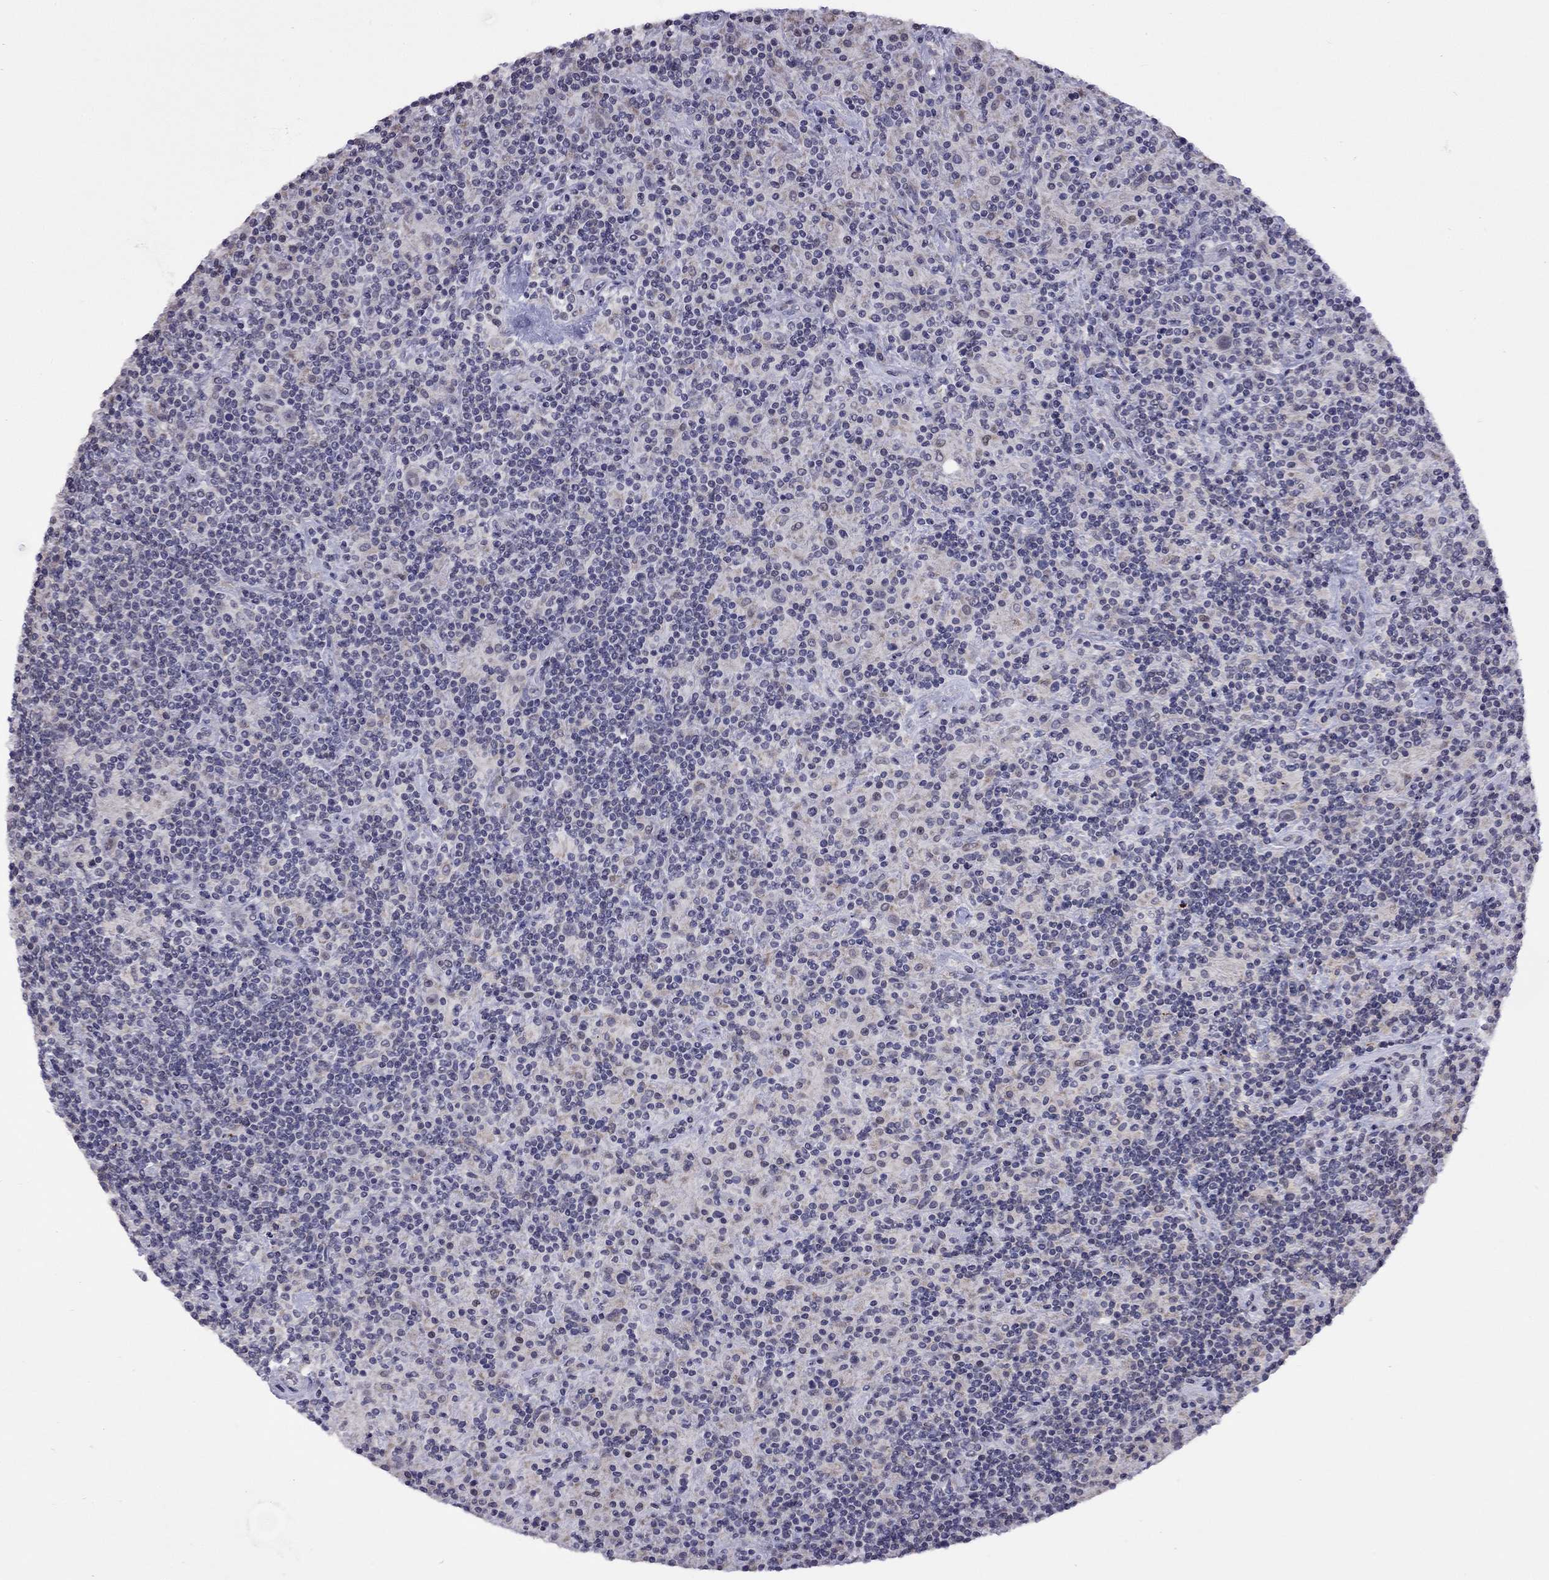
{"staining": {"intensity": "negative", "quantity": "none", "location": "none"}, "tissue": "lymphoma", "cell_type": "Tumor cells", "image_type": "cancer", "snomed": [{"axis": "morphology", "description": "Hodgkin's disease, NOS"}, {"axis": "topography", "description": "Lymph node"}], "caption": "High magnification brightfield microscopy of lymphoma stained with DAB (3,3'-diaminobenzidine) (brown) and counterstained with hematoxylin (blue): tumor cells show no significant expression.", "gene": "HES5", "patient": {"sex": "male", "age": 70}}